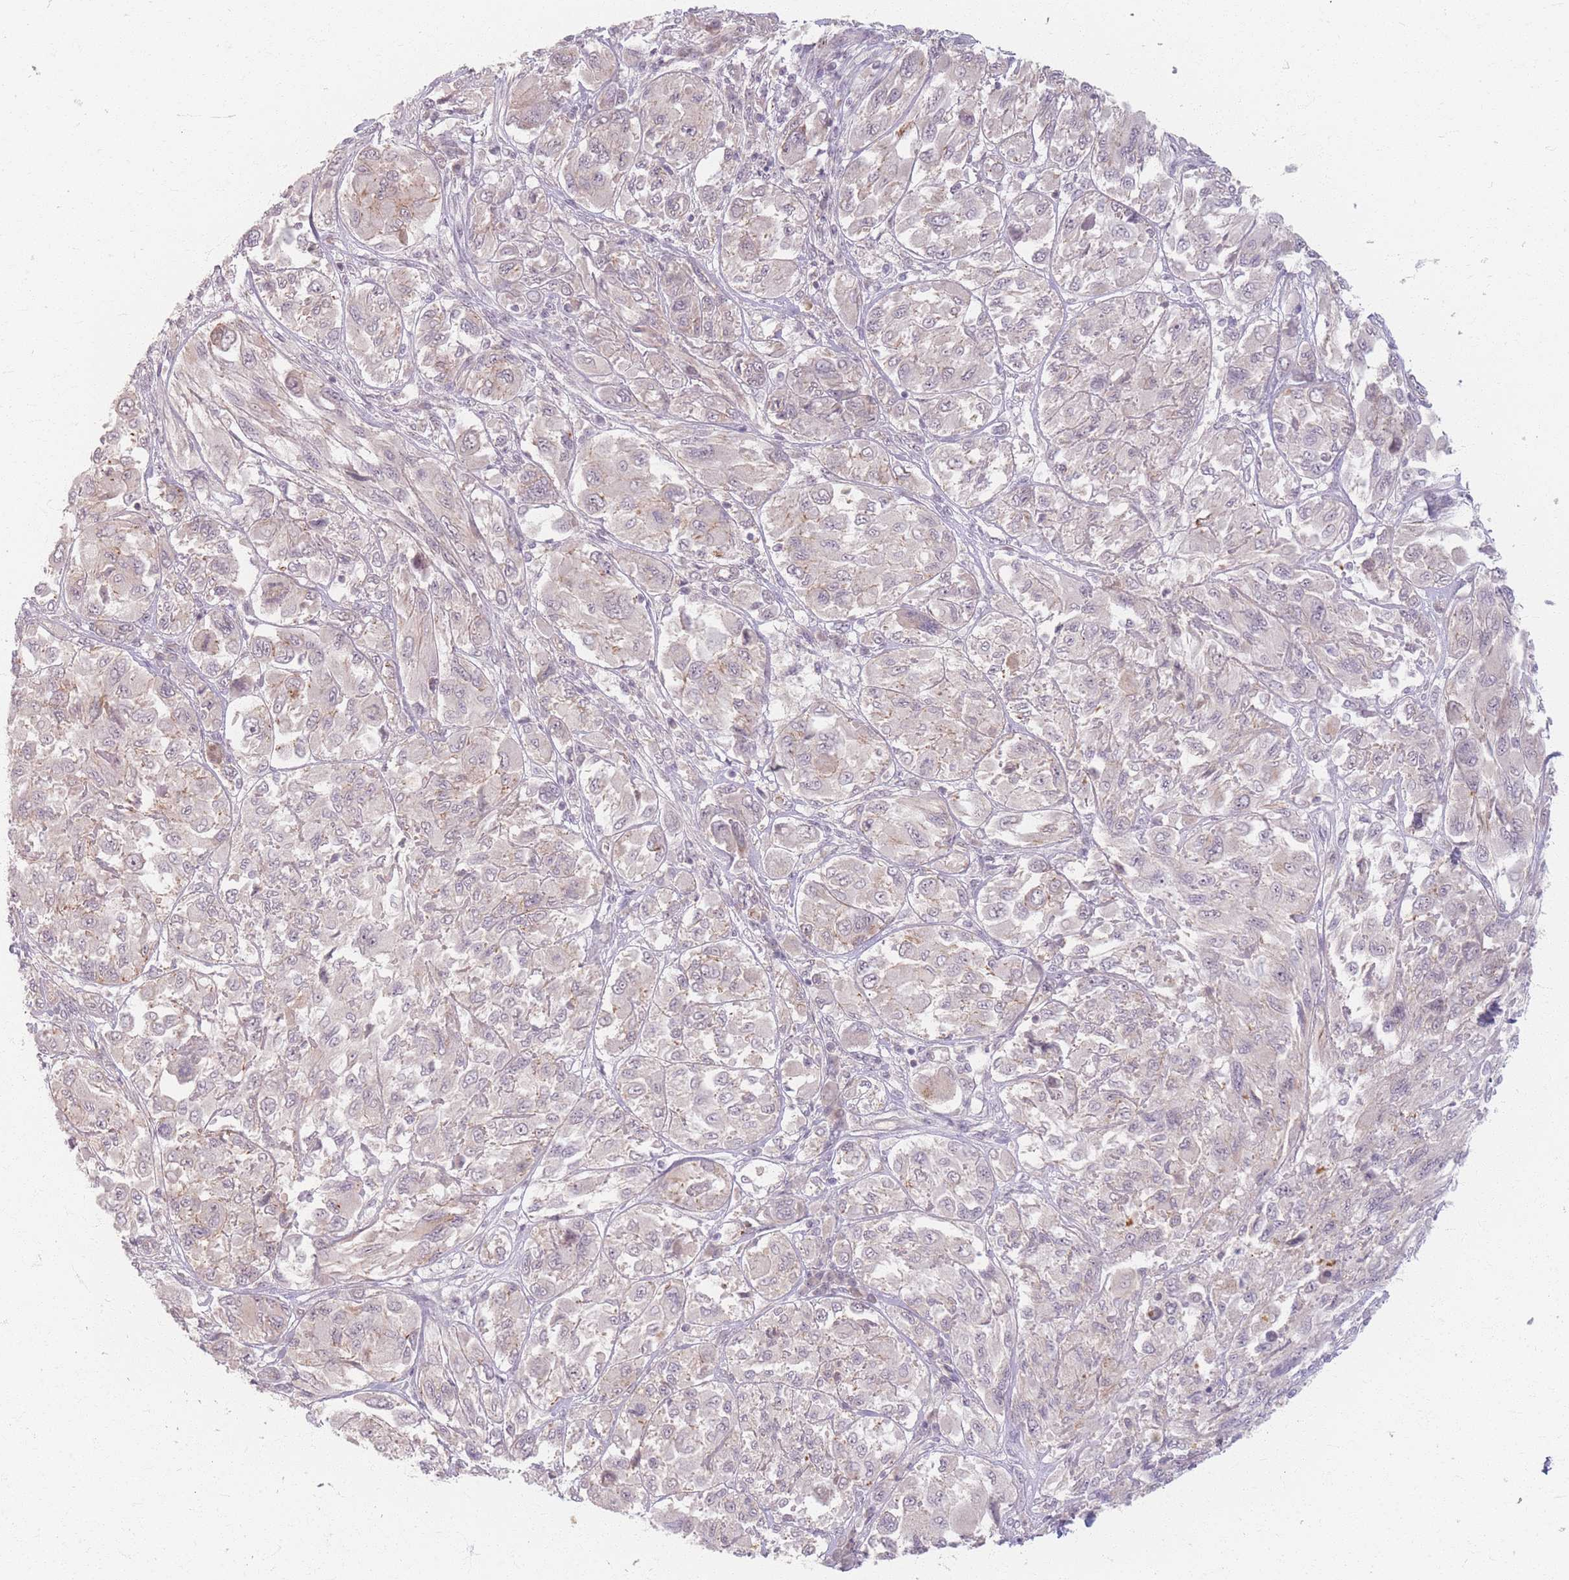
{"staining": {"intensity": "weak", "quantity": "<25%", "location": "cytoplasmic/membranous"}, "tissue": "melanoma", "cell_type": "Tumor cells", "image_type": "cancer", "snomed": [{"axis": "morphology", "description": "Malignant melanoma, NOS"}, {"axis": "topography", "description": "Skin"}], "caption": "The IHC photomicrograph has no significant staining in tumor cells of melanoma tissue. (DAB (3,3'-diaminobenzidine) immunohistochemistry, high magnification).", "gene": "GABRA6", "patient": {"sex": "female", "age": 91}}